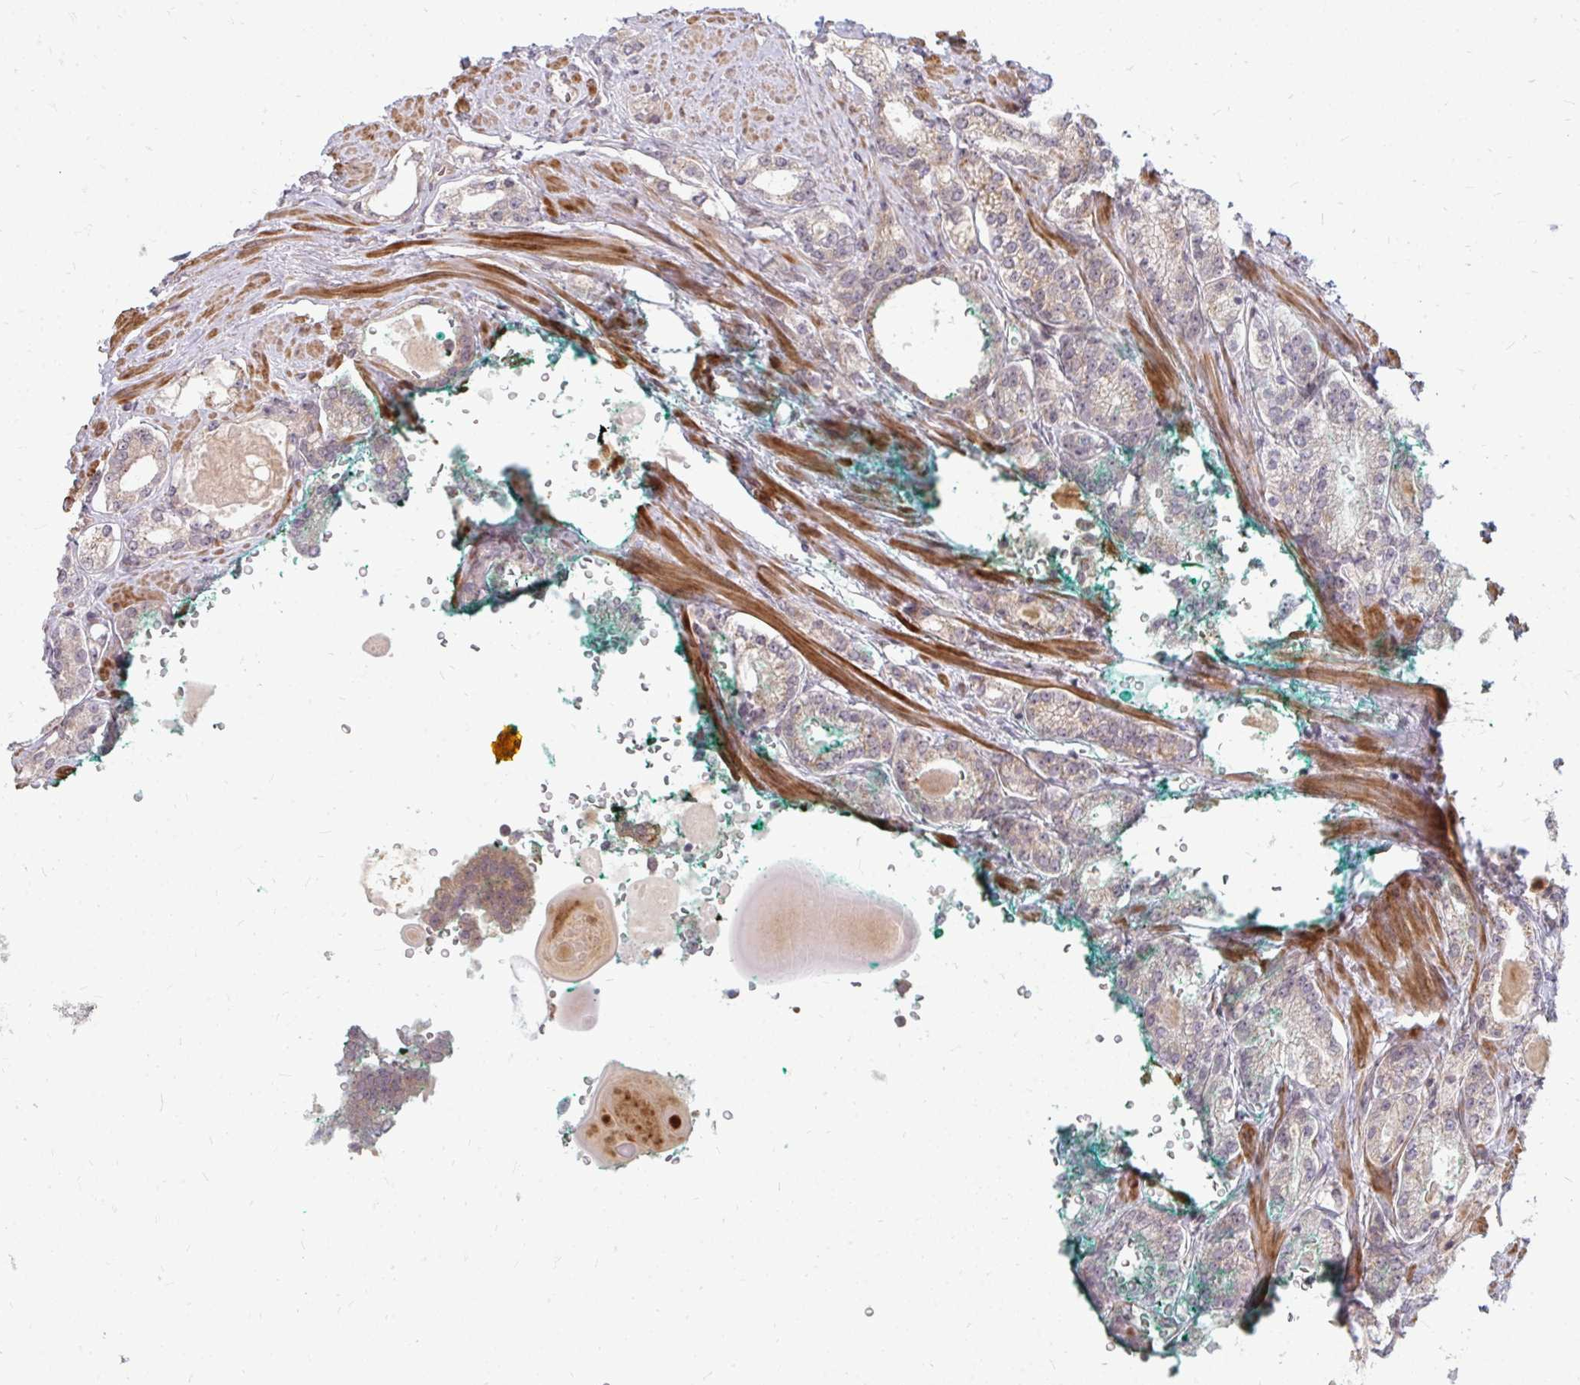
{"staining": {"intensity": "weak", "quantity": ">75%", "location": "cytoplasmic/membranous"}, "tissue": "prostate cancer", "cell_type": "Tumor cells", "image_type": "cancer", "snomed": [{"axis": "morphology", "description": "Adenocarcinoma, High grade"}, {"axis": "topography", "description": "Prostate"}], "caption": "Protein staining of prostate cancer (high-grade adenocarcinoma) tissue reveals weak cytoplasmic/membranous staining in approximately >75% of tumor cells. (IHC, brightfield microscopy, high magnification).", "gene": "ZNF285", "patient": {"sex": "male", "age": 68}}